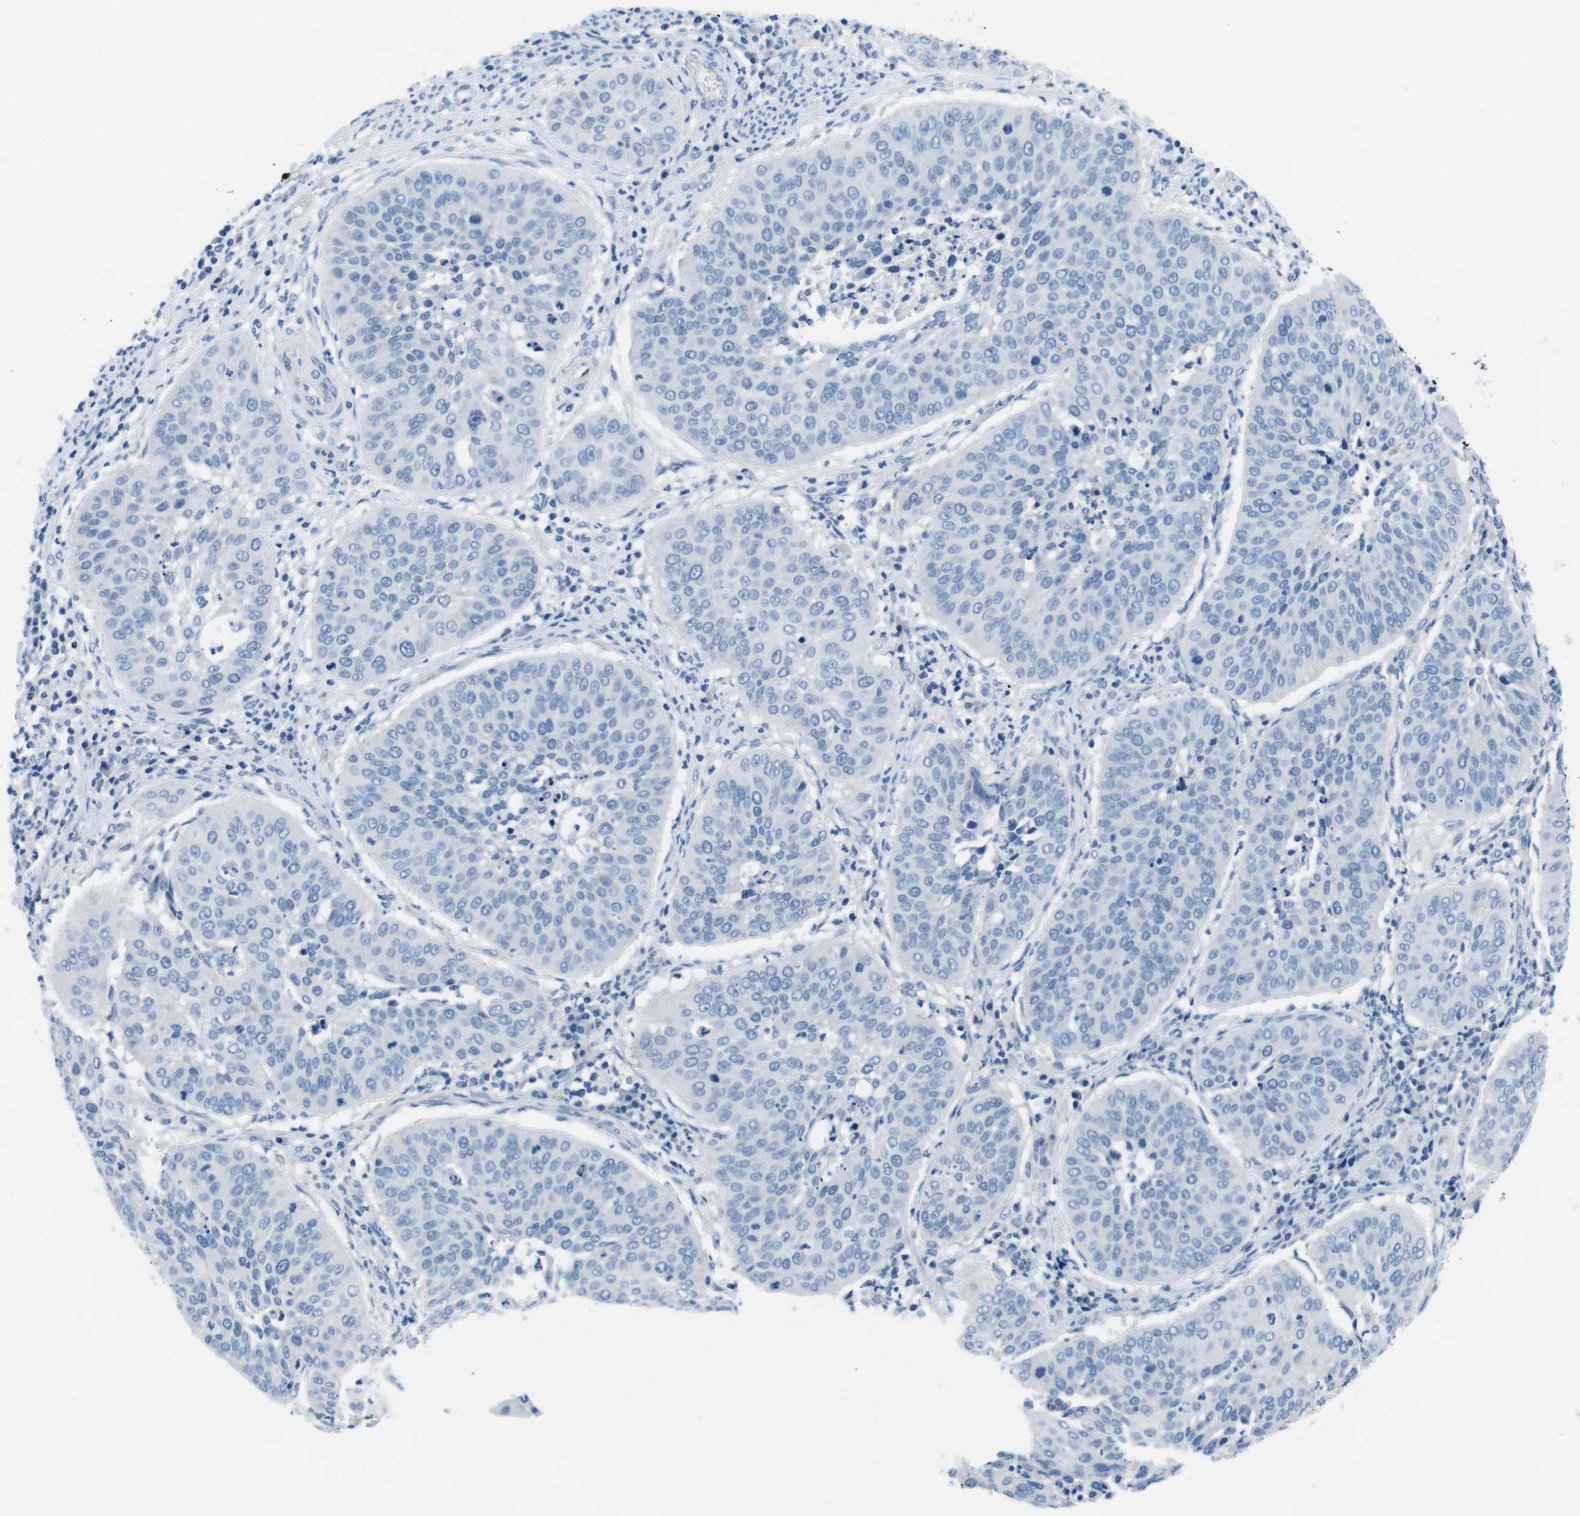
{"staining": {"intensity": "negative", "quantity": "none", "location": "none"}, "tissue": "cervical cancer", "cell_type": "Tumor cells", "image_type": "cancer", "snomed": [{"axis": "morphology", "description": "Normal tissue, NOS"}, {"axis": "morphology", "description": "Squamous cell carcinoma, NOS"}, {"axis": "topography", "description": "Cervix"}], "caption": "Immunohistochemical staining of human squamous cell carcinoma (cervical) displays no significant expression in tumor cells. The staining was performed using DAB (3,3'-diaminobenzidine) to visualize the protein expression in brown, while the nuclei were stained in blue with hematoxylin (Magnification: 20x).", "gene": "MUC2", "patient": {"sex": "female", "age": 39}}